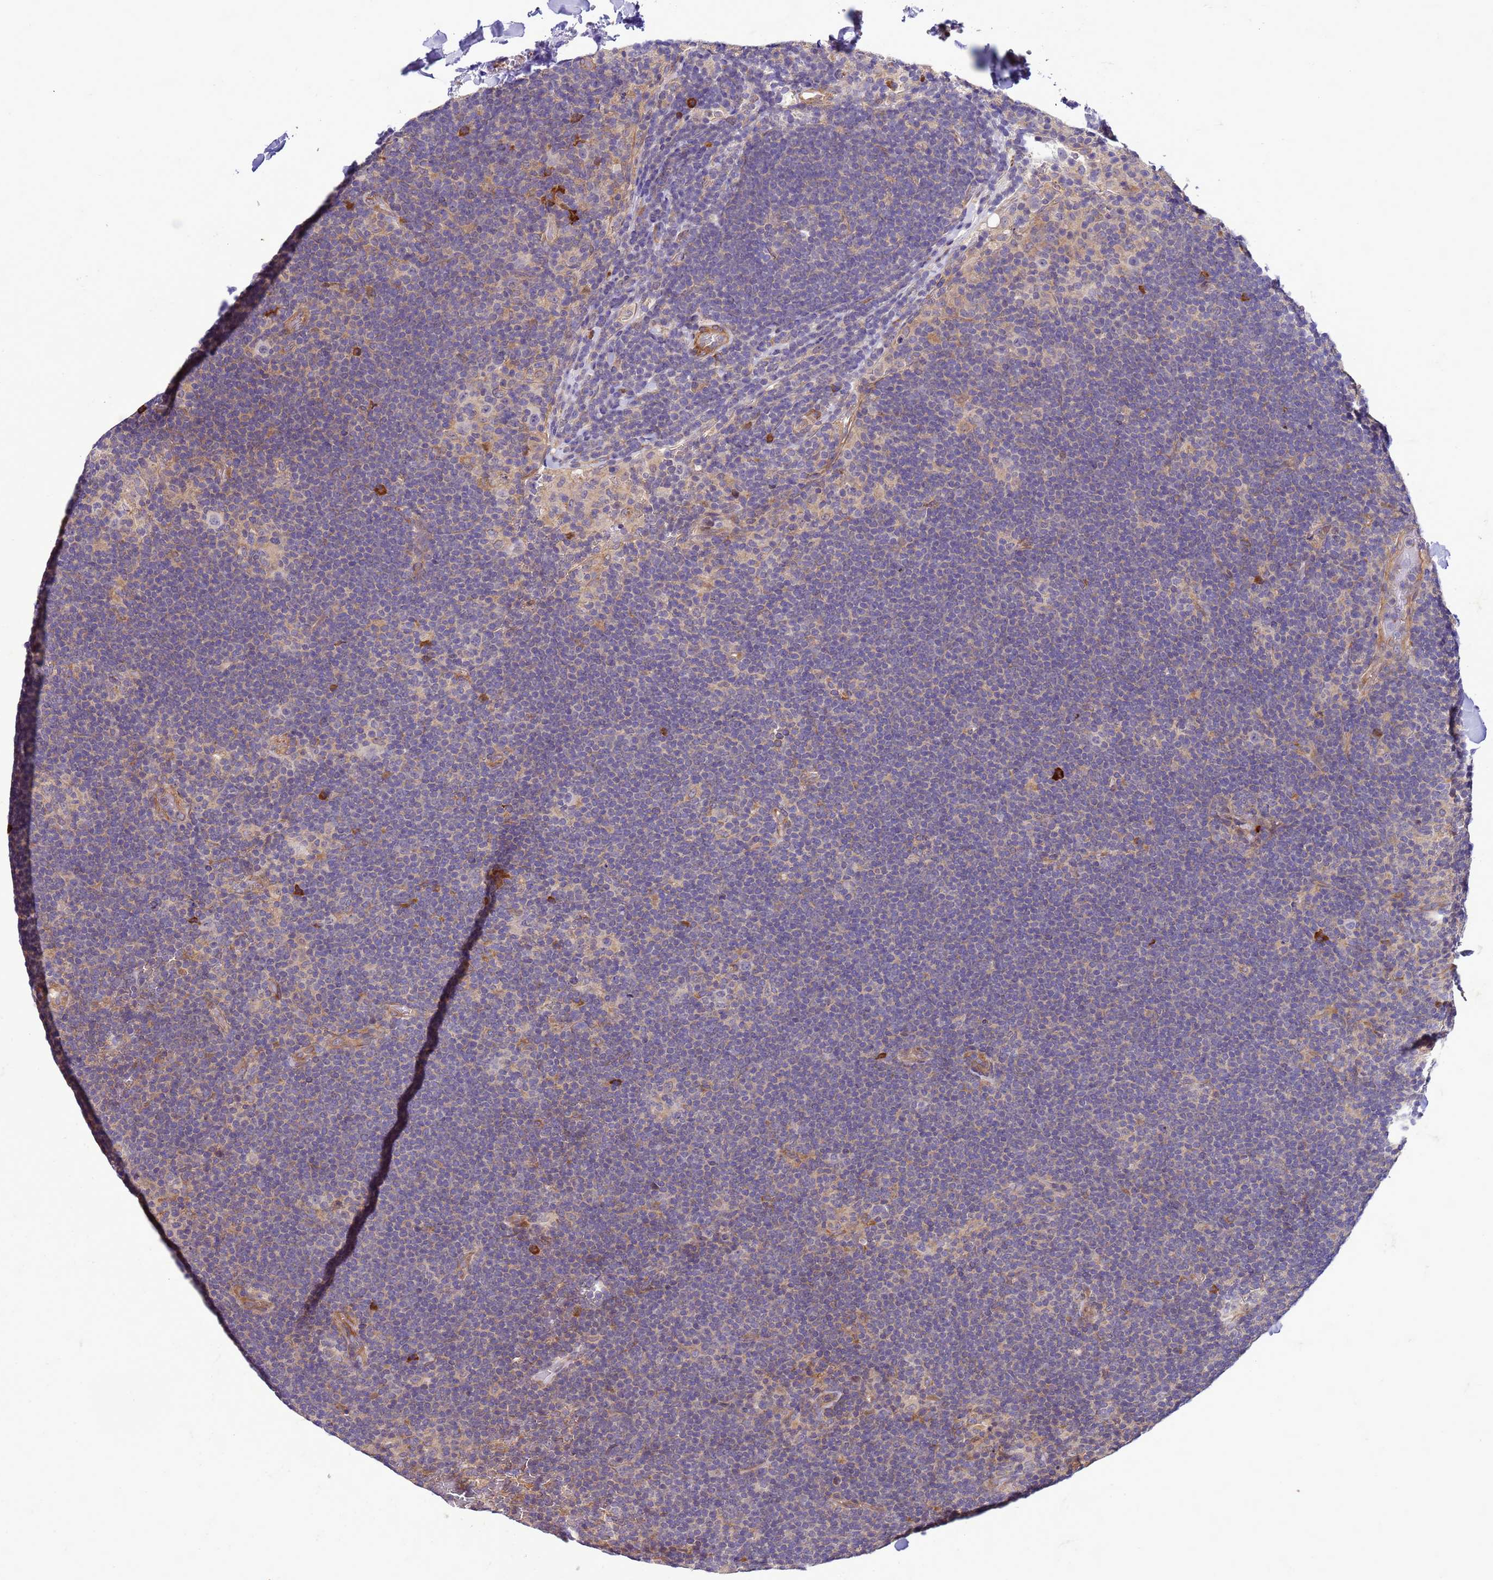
{"staining": {"intensity": "negative", "quantity": "none", "location": "none"}, "tissue": "lymphoma", "cell_type": "Tumor cells", "image_type": "cancer", "snomed": [{"axis": "morphology", "description": "Hodgkin's disease, NOS"}, {"axis": "topography", "description": "Lymph node"}], "caption": "The photomicrograph demonstrates no significant staining in tumor cells of Hodgkin's disease.", "gene": "GEN1", "patient": {"sex": "female", "age": 57}}